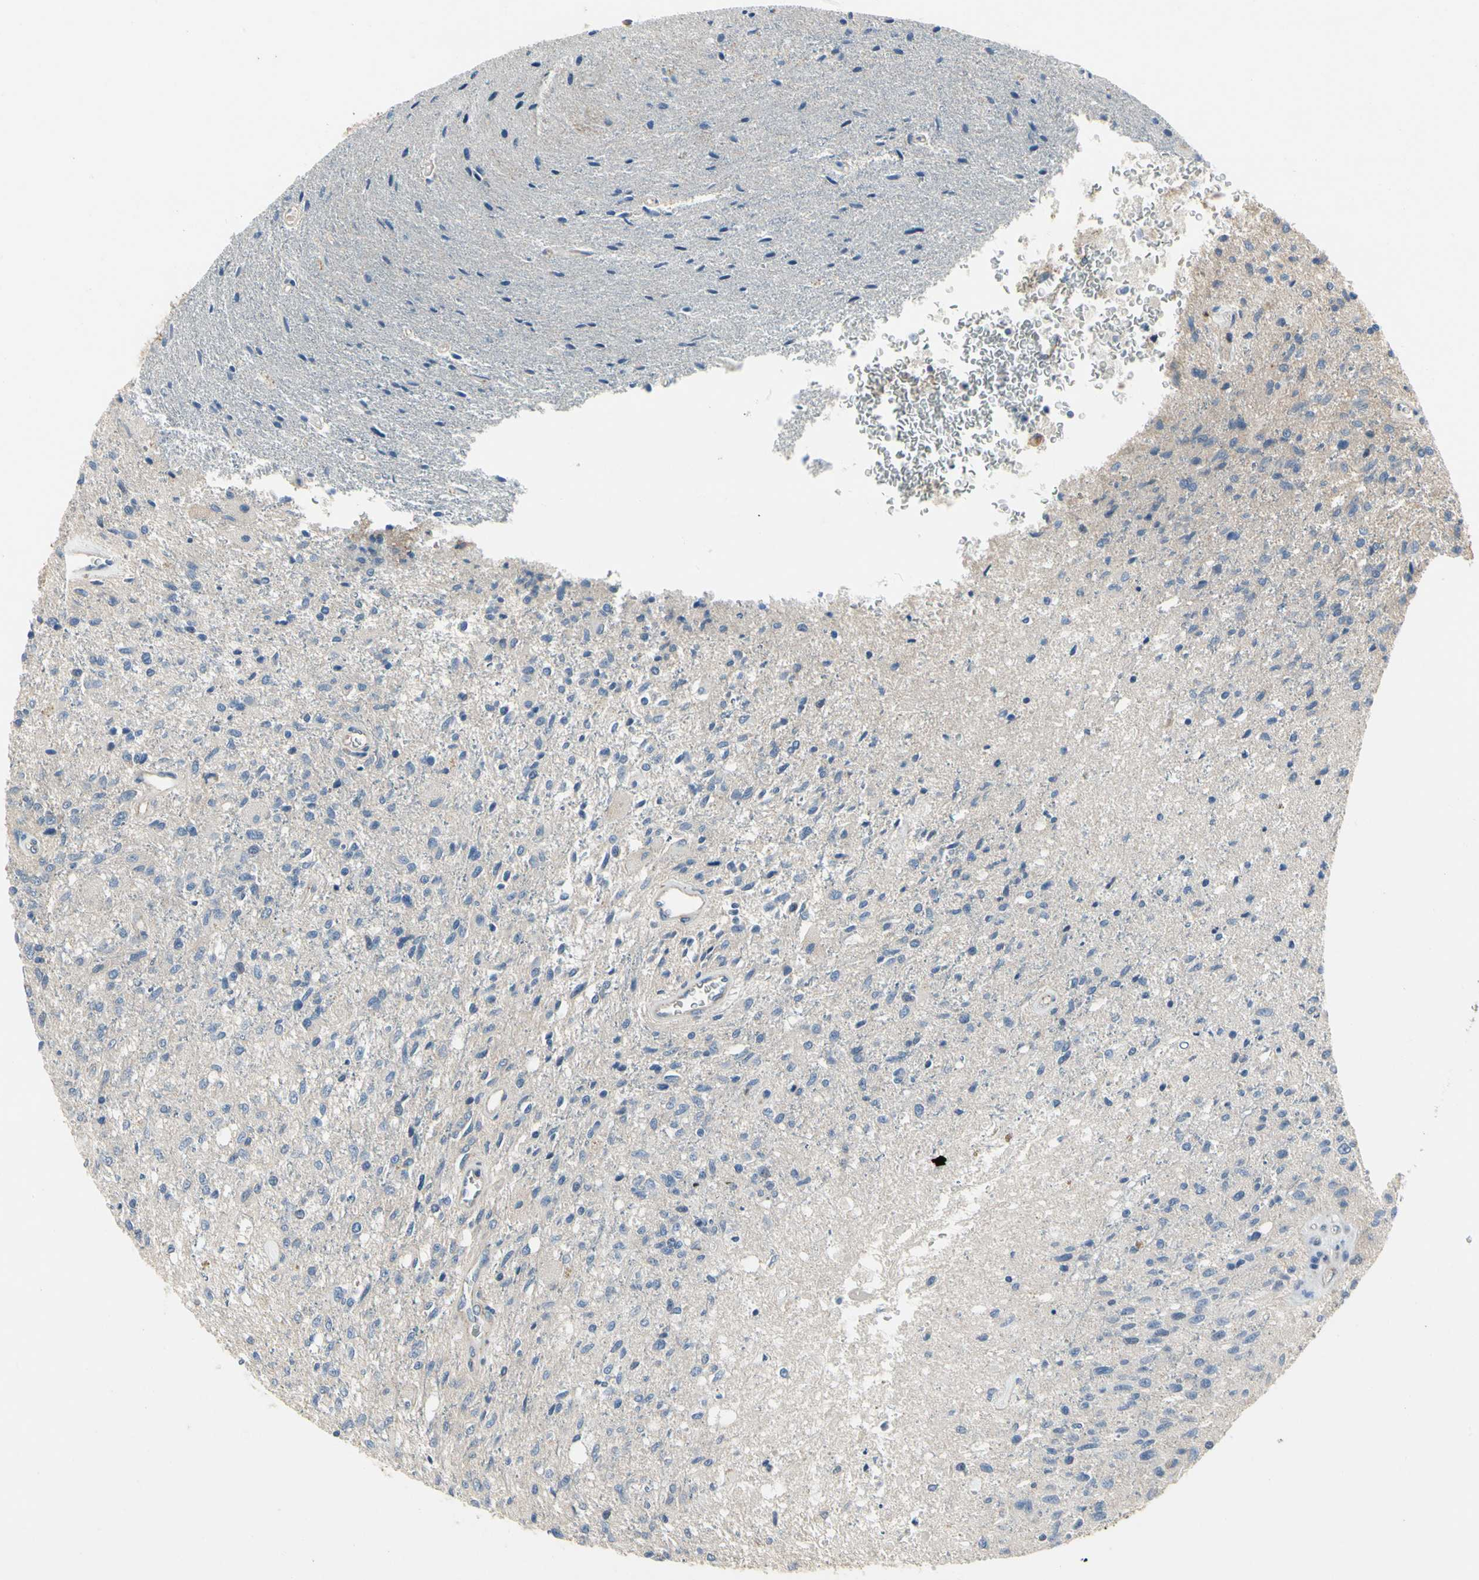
{"staining": {"intensity": "negative", "quantity": "none", "location": "none"}, "tissue": "glioma", "cell_type": "Tumor cells", "image_type": "cancer", "snomed": [{"axis": "morphology", "description": "Normal tissue, NOS"}, {"axis": "morphology", "description": "Glioma, malignant, High grade"}, {"axis": "topography", "description": "Cerebral cortex"}], "caption": "An immunohistochemistry (IHC) micrograph of glioma is shown. There is no staining in tumor cells of glioma. (Stains: DAB immunohistochemistry (IHC) with hematoxylin counter stain, Microscopy: brightfield microscopy at high magnification).", "gene": "LGR6", "patient": {"sex": "male", "age": 77}}